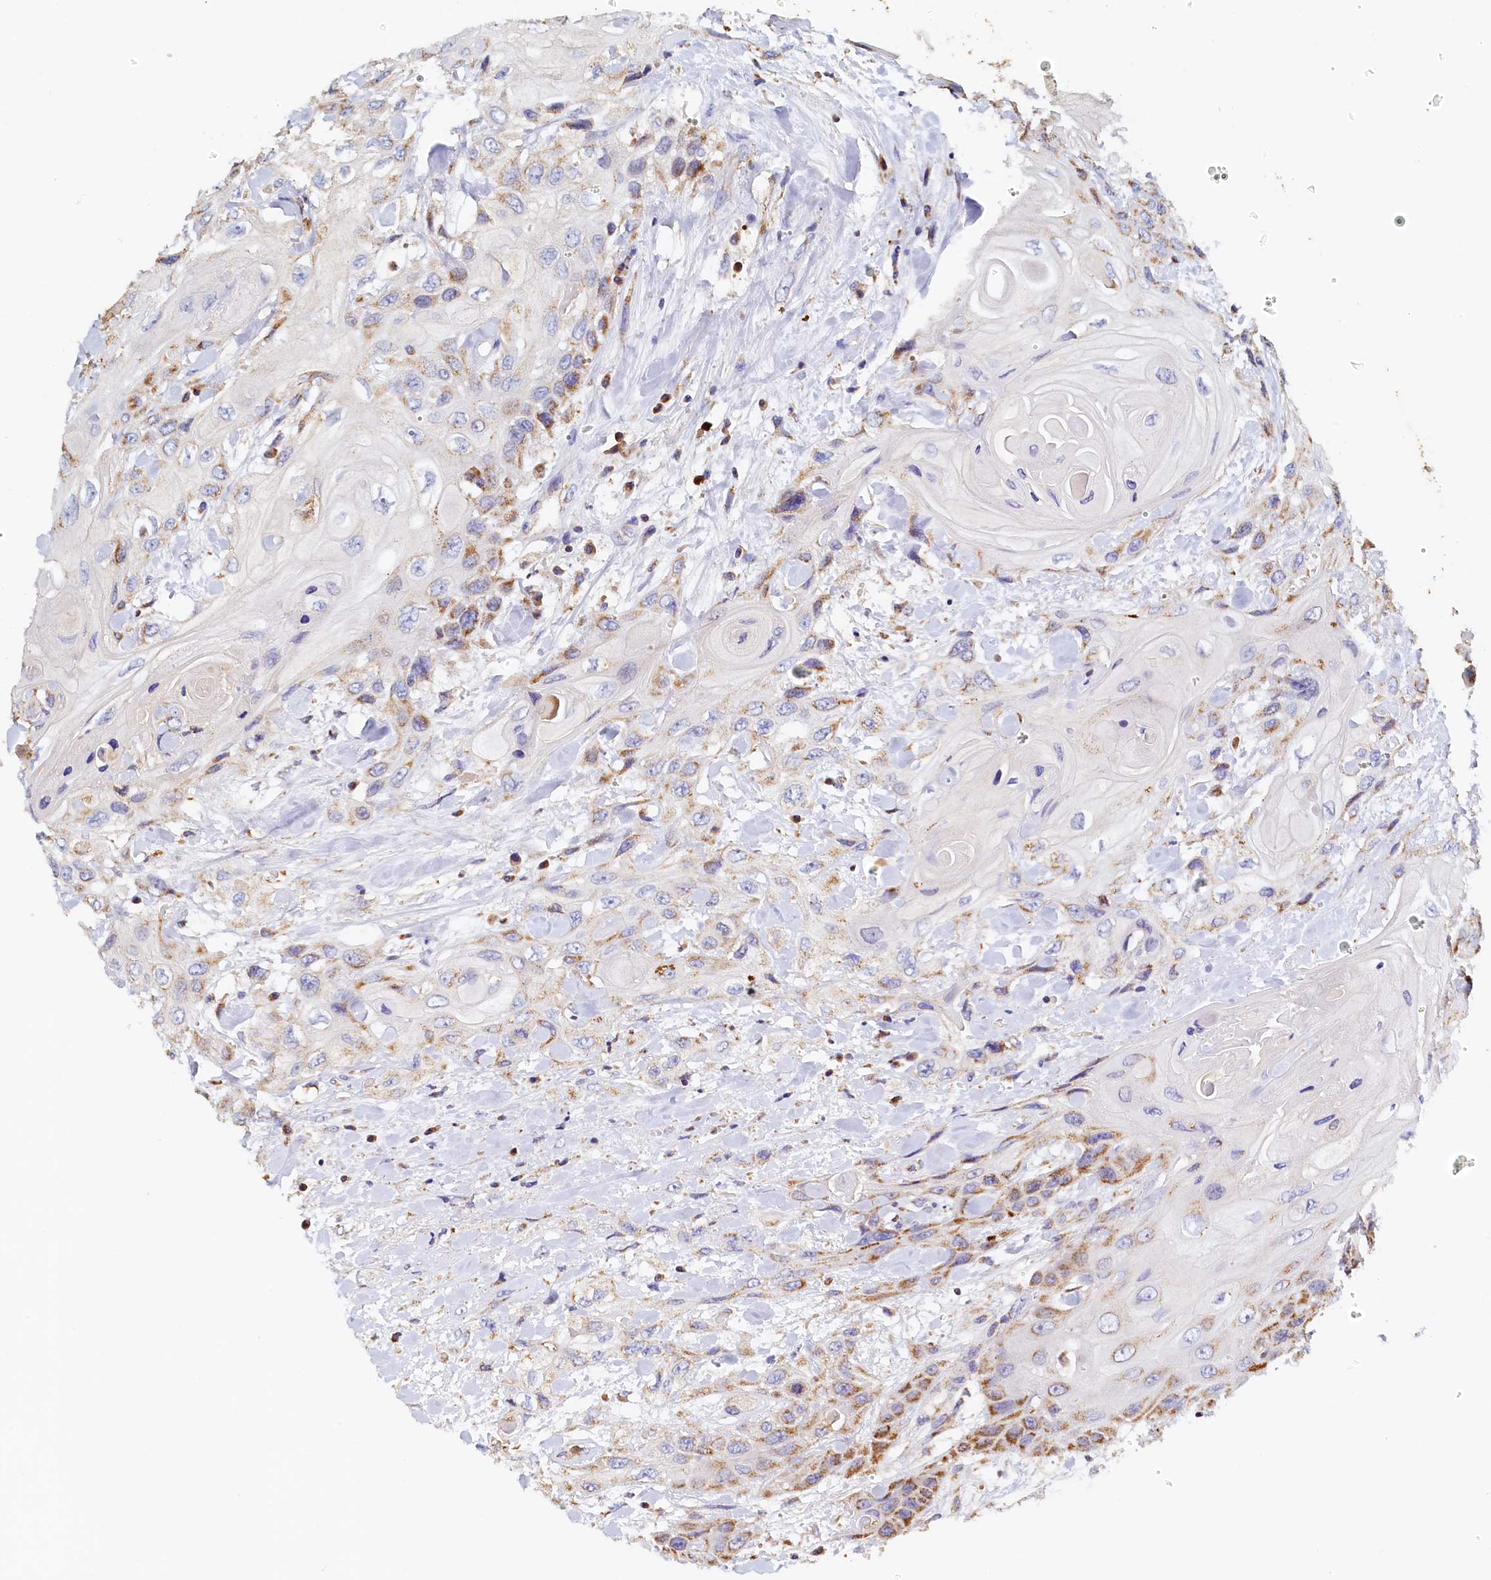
{"staining": {"intensity": "moderate", "quantity": "25%-75%", "location": "cytoplasmic/membranous"}, "tissue": "head and neck cancer", "cell_type": "Tumor cells", "image_type": "cancer", "snomed": [{"axis": "morphology", "description": "Squamous cell carcinoma, NOS"}, {"axis": "topography", "description": "Head-Neck"}], "caption": "Brown immunohistochemical staining in human head and neck cancer shows moderate cytoplasmic/membranous staining in about 25%-75% of tumor cells.", "gene": "POC1A", "patient": {"sex": "female", "age": 43}}